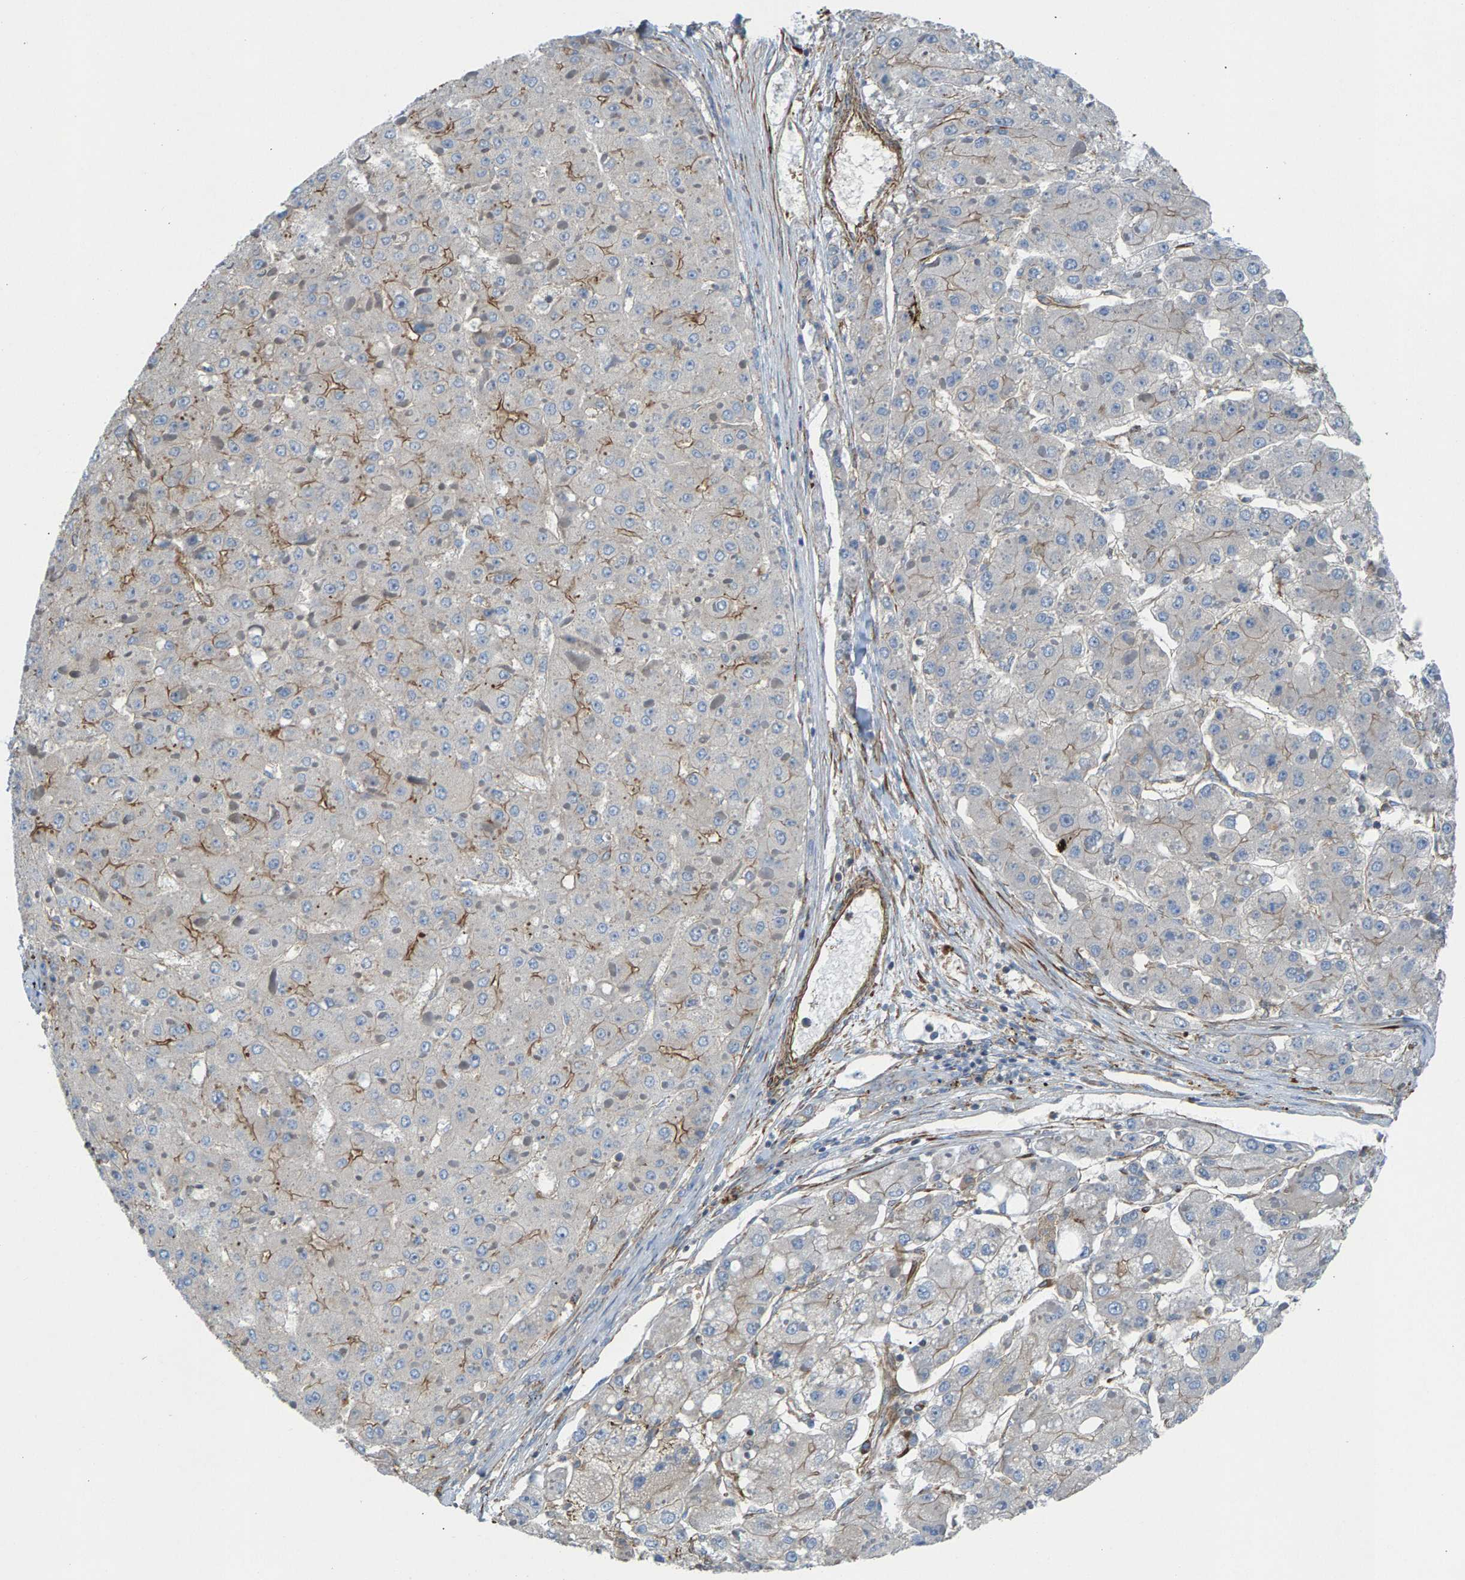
{"staining": {"intensity": "moderate", "quantity": "<25%", "location": "cytoplasmic/membranous"}, "tissue": "liver cancer", "cell_type": "Tumor cells", "image_type": "cancer", "snomed": [{"axis": "morphology", "description": "Carcinoma, Hepatocellular, NOS"}, {"axis": "topography", "description": "Liver"}], "caption": "Immunohistochemical staining of human hepatocellular carcinoma (liver) displays low levels of moderate cytoplasmic/membranous staining in approximately <25% of tumor cells. (brown staining indicates protein expression, while blue staining denotes nuclei).", "gene": "PDCL", "patient": {"sex": "female", "age": 73}}